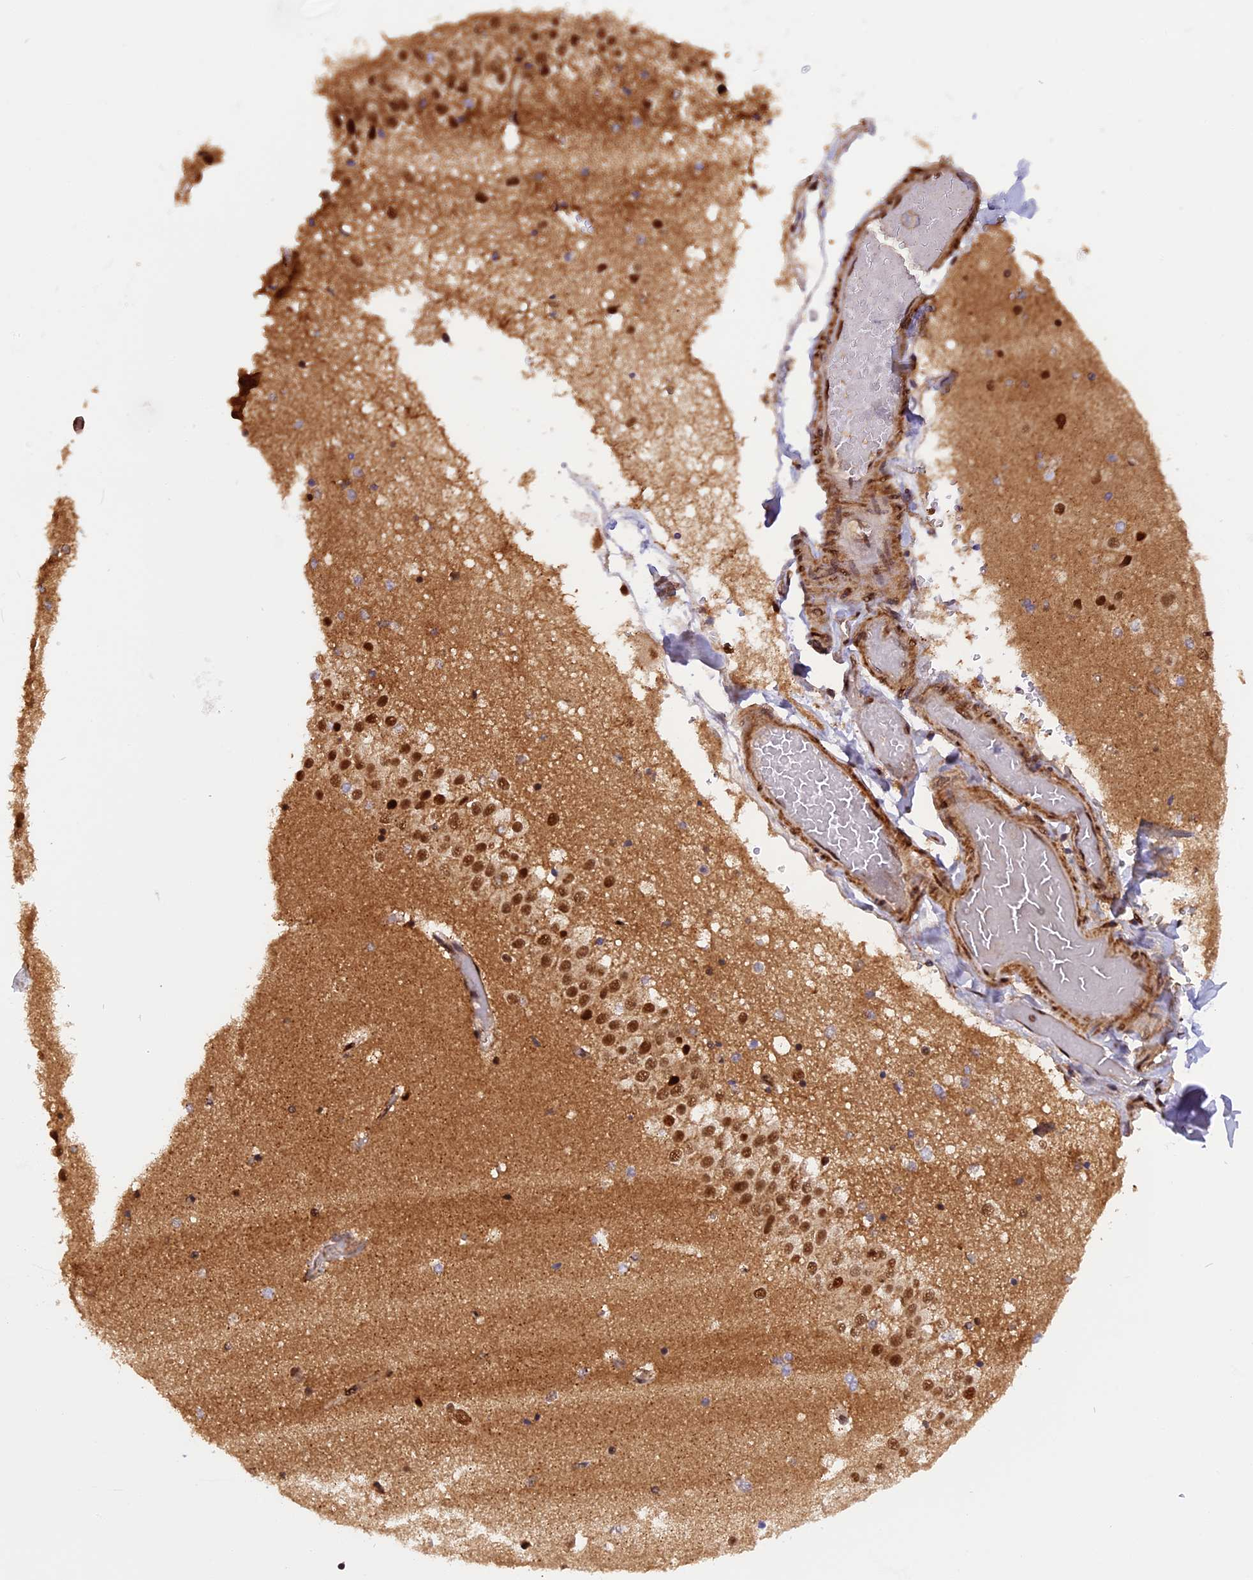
{"staining": {"intensity": "moderate", "quantity": "<25%", "location": "nuclear"}, "tissue": "hippocampus", "cell_type": "Glial cells", "image_type": "normal", "snomed": [{"axis": "morphology", "description": "Normal tissue, NOS"}, {"axis": "topography", "description": "Hippocampus"}], "caption": "IHC micrograph of benign hippocampus: human hippocampus stained using IHC shows low levels of moderate protein expression localized specifically in the nuclear of glial cells, appearing as a nuclear brown color.", "gene": "MICALL1", "patient": {"sex": "female", "age": 52}}